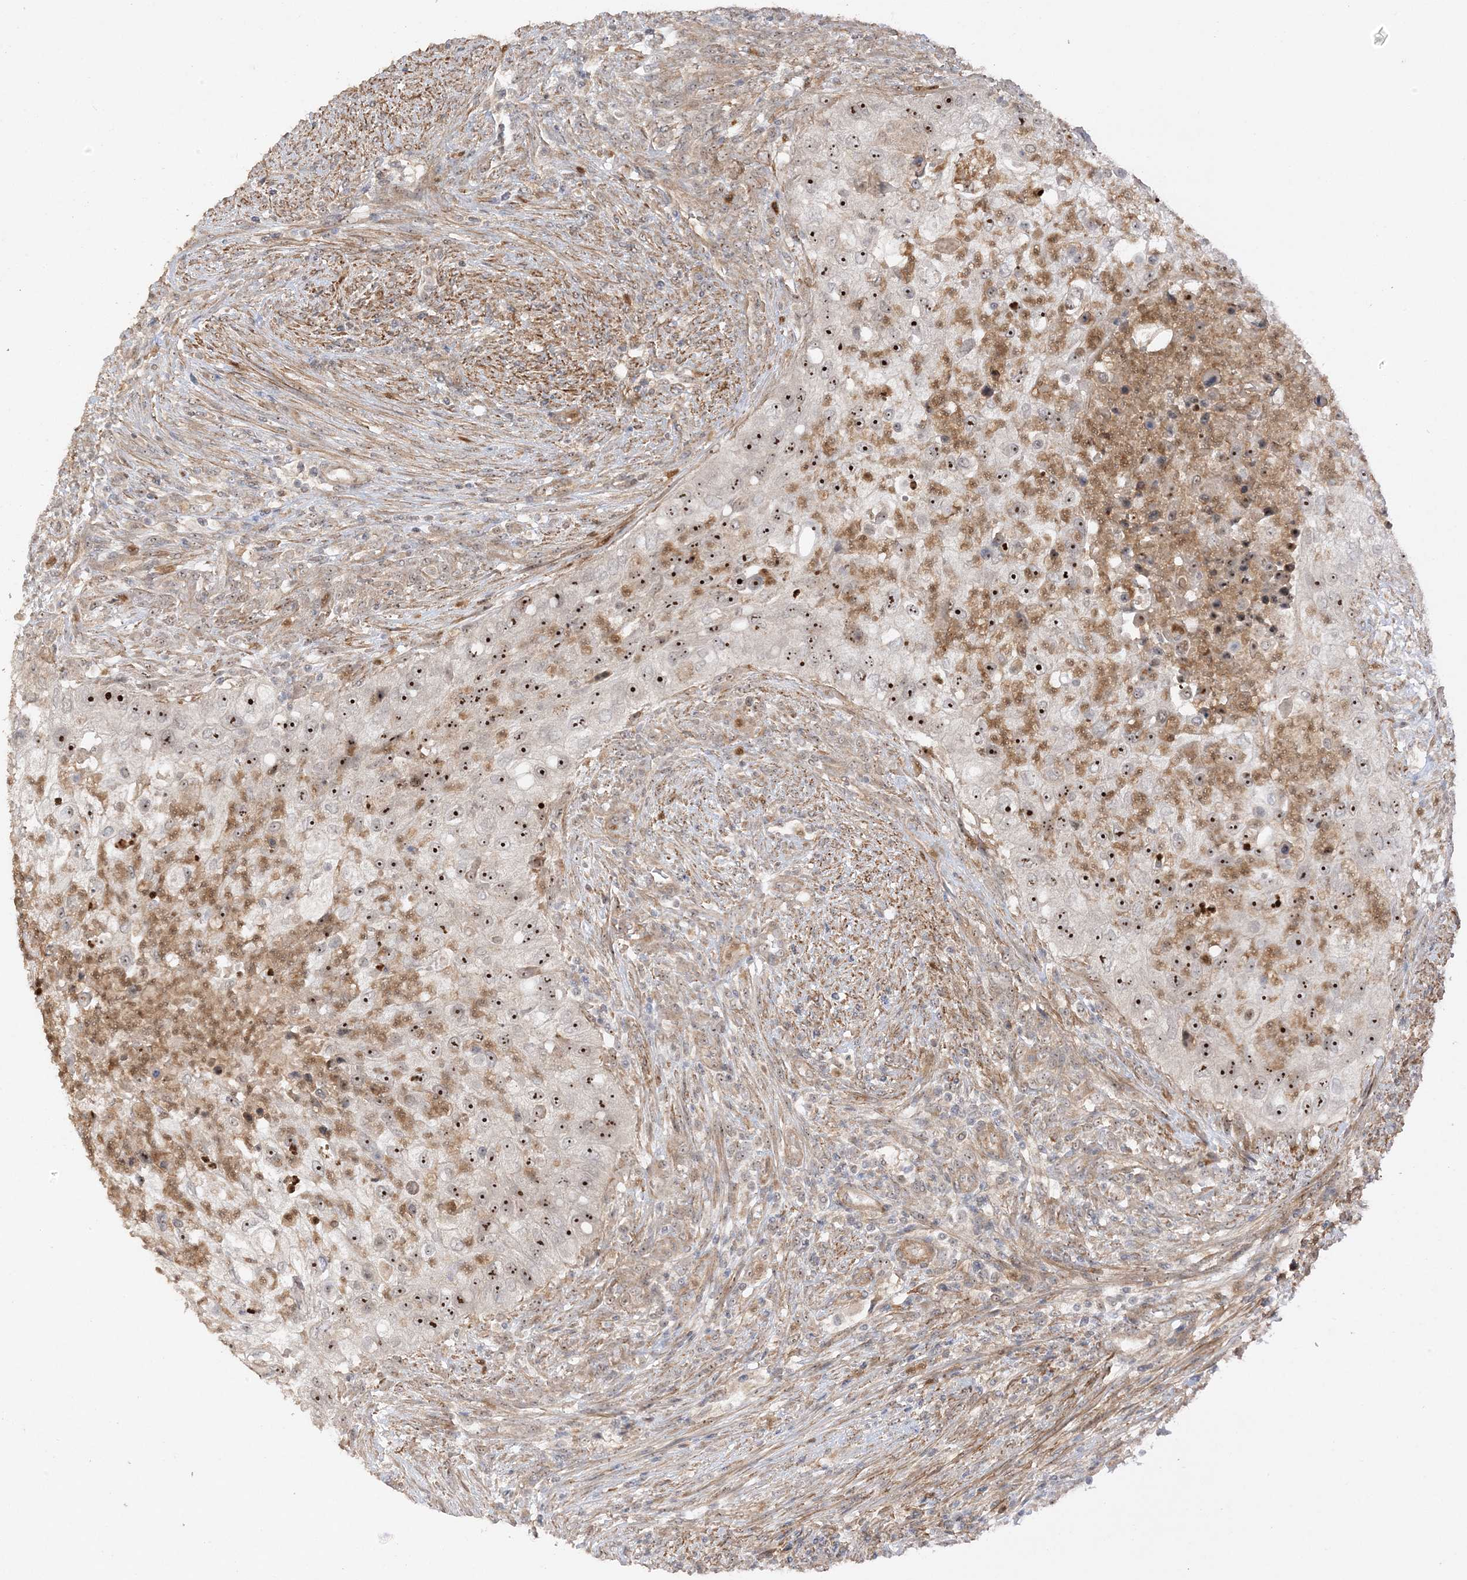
{"staining": {"intensity": "strong", "quantity": "25%-75%", "location": "nuclear"}, "tissue": "urothelial cancer", "cell_type": "Tumor cells", "image_type": "cancer", "snomed": [{"axis": "morphology", "description": "Urothelial carcinoma, High grade"}, {"axis": "topography", "description": "Urinary bladder"}], "caption": "Protein expression analysis of urothelial cancer demonstrates strong nuclear expression in about 25%-75% of tumor cells. Nuclei are stained in blue.", "gene": "DDX18", "patient": {"sex": "female", "age": 60}}